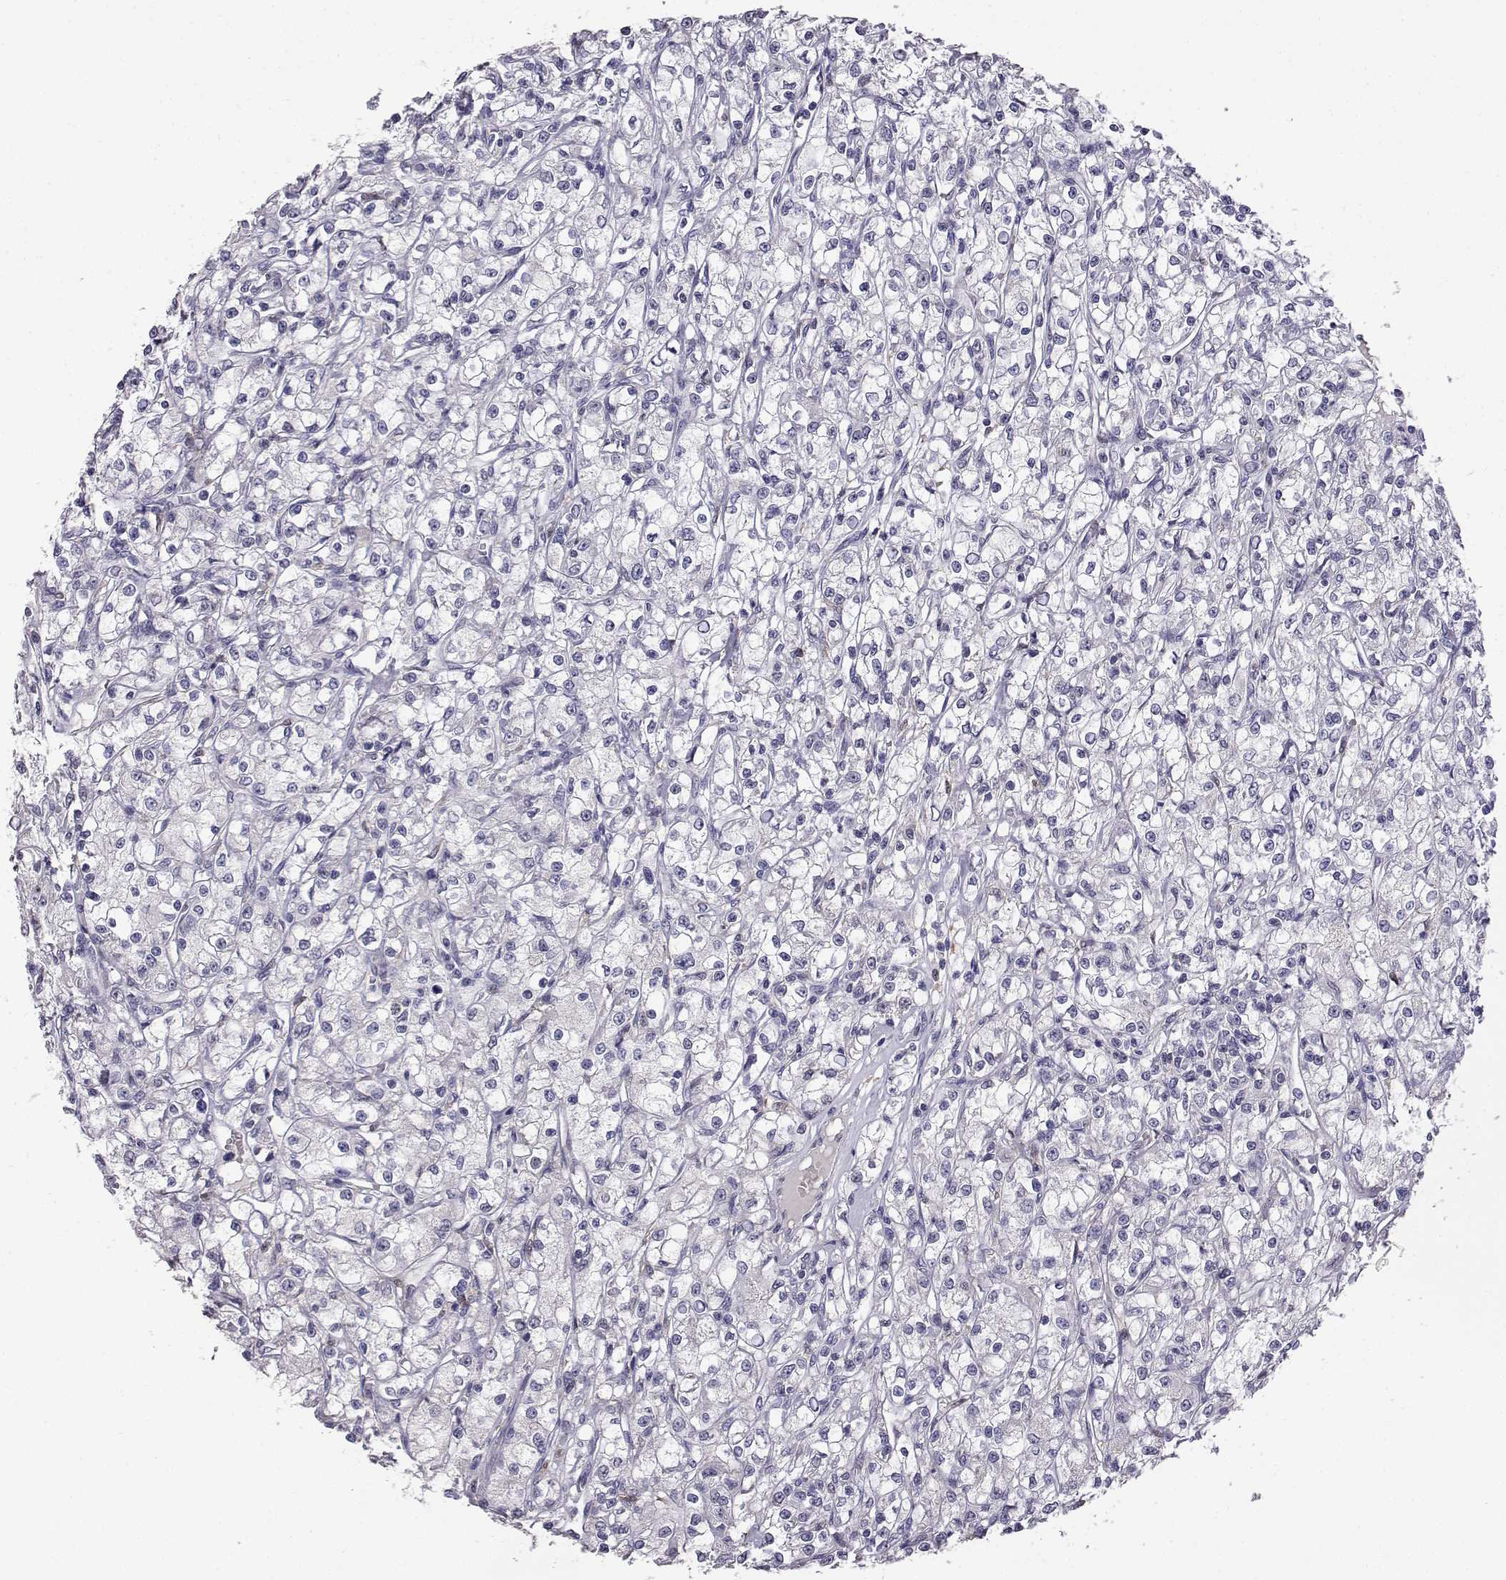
{"staining": {"intensity": "negative", "quantity": "none", "location": "none"}, "tissue": "renal cancer", "cell_type": "Tumor cells", "image_type": "cancer", "snomed": [{"axis": "morphology", "description": "Adenocarcinoma, NOS"}, {"axis": "topography", "description": "Kidney"}], "caption": "Immunohistochemistry histopathology image of neoplastic tissue: human renal adenocarcinoma stained with DAB (3,3'-diaminobenzidine) demonstrates no significant protein staining in tumor cells.", "gene": "AKR1B1", "patient": {"sex": "female", "age": 59}}